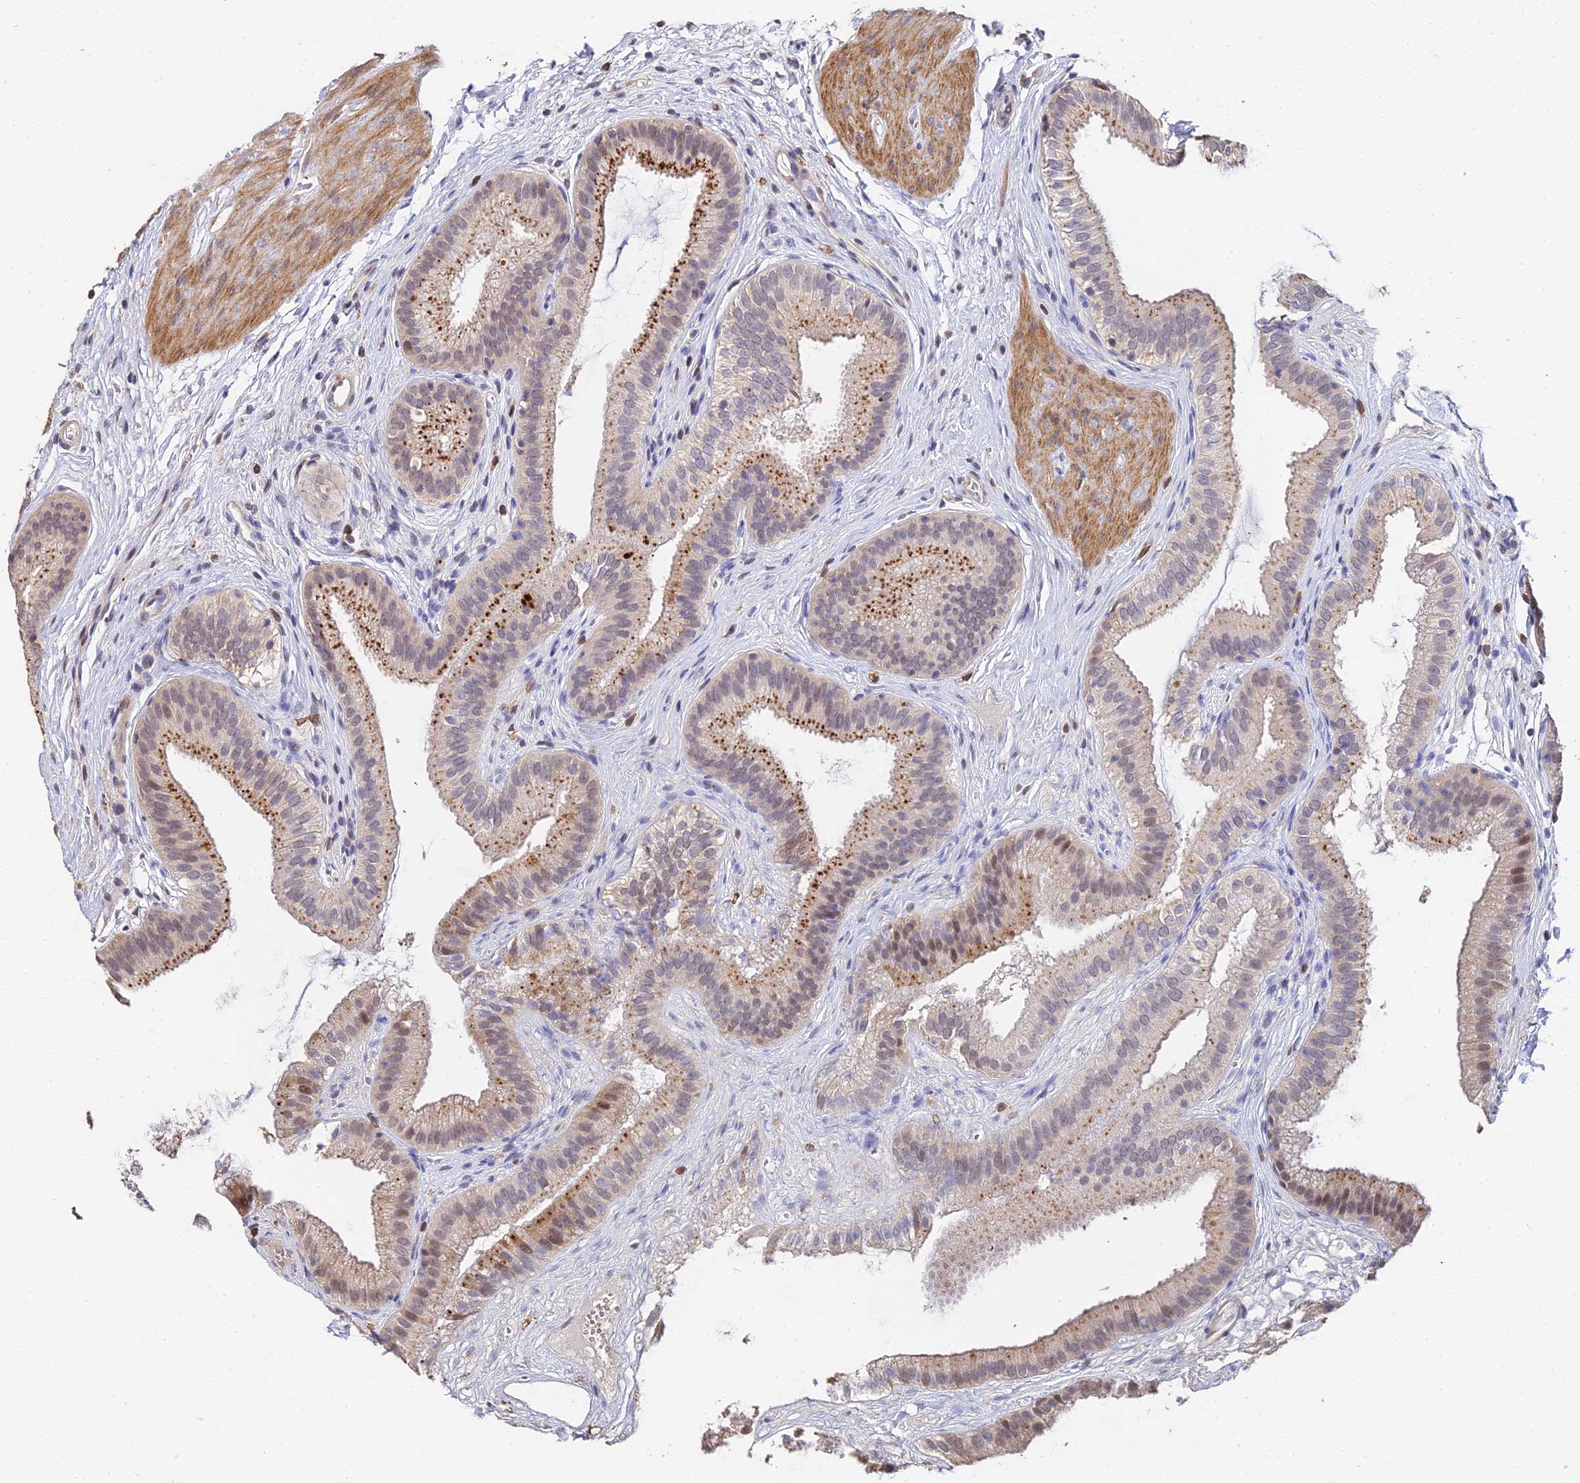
{"staining": {"intensity": "moderate", "quantity": ">75%", "location": "cytoplasmic/membranous,nuclear"}, "tissue": "gallbladder", "cell_type": "Glandular cells", "image_type": "normal", "snomed": [{"axis": "morphology", "description": "Normal tissue, NOS"}, {"axis": "topography", "description": "Gallbladder"}], "caption": "This is a histology image of immunohistochemistry staining of unremarkable gallbladder, which shows moderate expression in the cytoplasmic/membranous,nuclear of glandular cells.", "gene": "LSM5", "patient": {"sex": "female", "age": 54}}